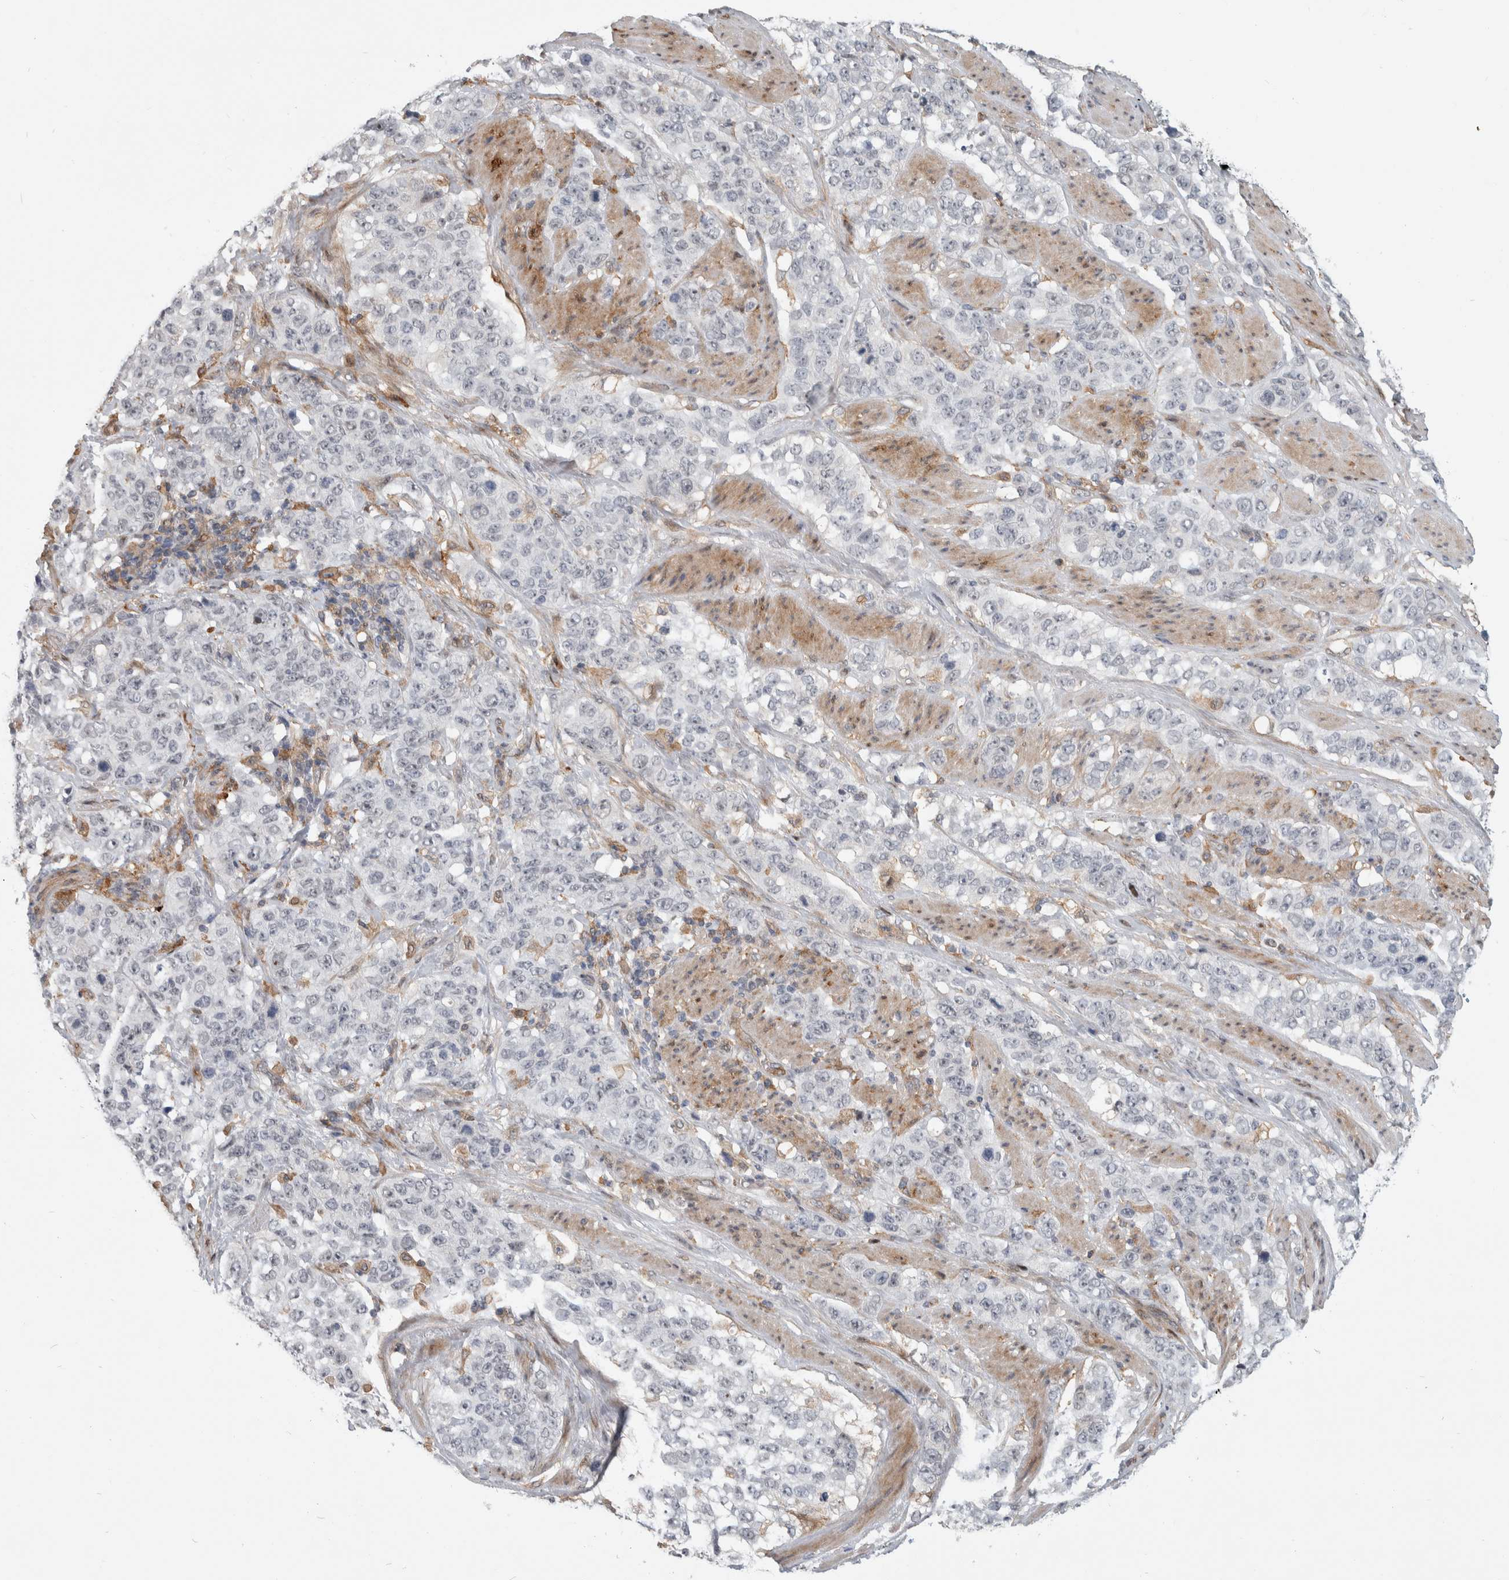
{"staining": {"intensity": "negative", "quantity": "none", "location": "none"}, "tissue": "stomach cancer", "cell_type": "Tumor cells", "image_type": "cancer", "snomed": [{"axis": "morphology", "description": "Adenocarcinoma, NOS"}, {"axis": "topography", "description": "Stomach"}], "caption": "IHC histopathology image of neoplastic tissue: stomach adenocarcinoma stained with DAB (3,3'-diaminobenzidine) reveals no significant protein staining in tumor cells. (DAB IHC visualized using brightfield microscopy, high magnification).", "gene": "MSL1", "patient": {"sex": "male", "age": 48}}